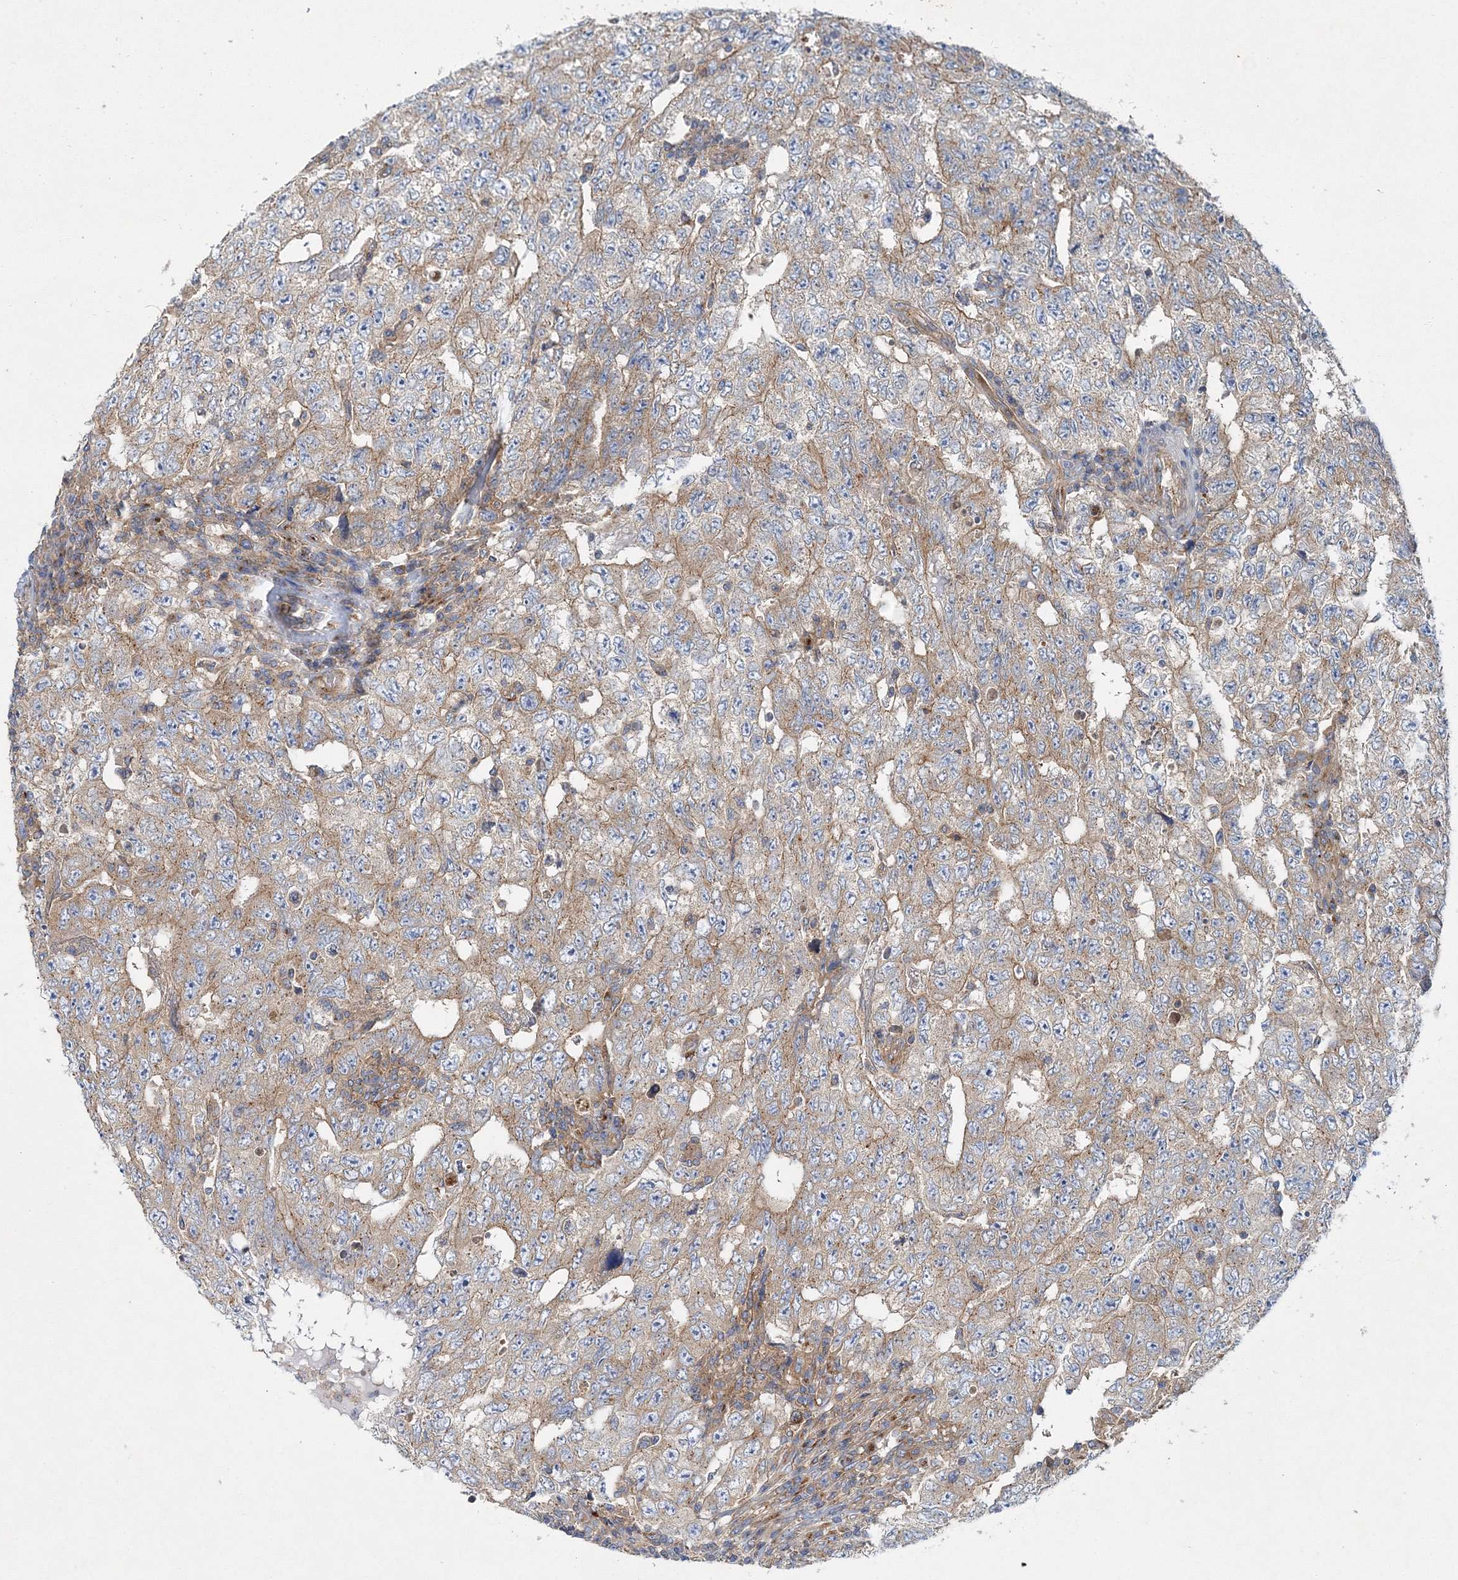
{"staining": {"intensity": "weak", "quantity": ">75%", "location": "cytoplasmic/membranous"}, "tissue": "testis cancer", "cell_type": "Tumor cells", "image_type": "cancer", "snomed": [{"axis": "morphology", "description": "Carcinoma, Embryonal, NOS"}, {"axis": "topography", "description": "Testis"}], "caption": "Protein expression analysis of embryonal carcinoma (testis) reveals weak cytoplasmic/membranous expression in about >75% of tumor cells.", "gene": "SEC23IP", "patient": {"sex": "male", "age": 26}}